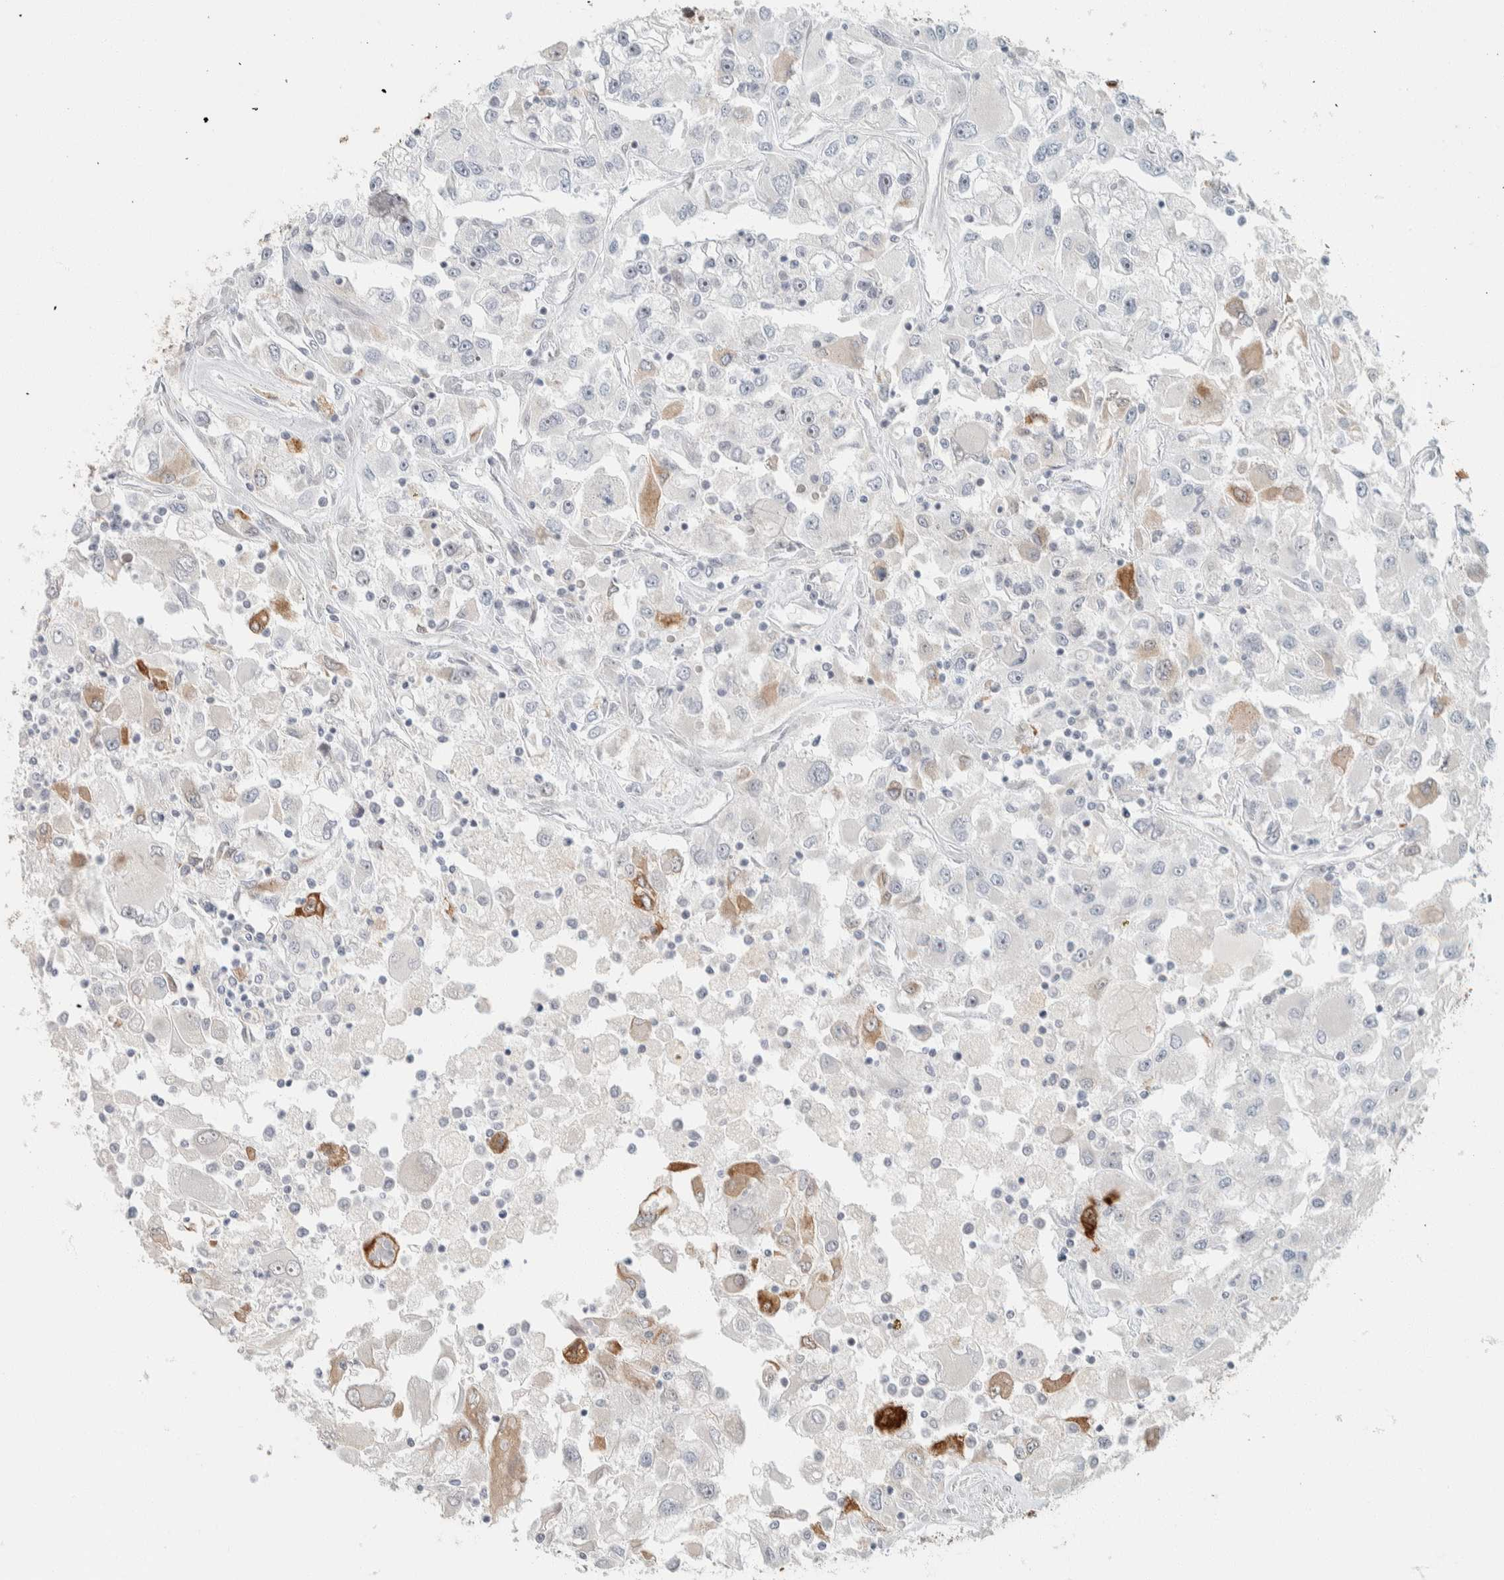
{"staining": {"intensity": "moderate", "quantity": "<25%", "location": "cytoplasmic/membranous"}, "tissue": "renal cancer", "cell_type": "Tumor cells", "image_type": "cancer", "snomed": [{"axis": "morphology", "description": "Adenocarcinoma, NOS"}, {"axis": "topography", "description": "Kidney"}], "caption": "The micrograph exhibits a brown stain indicating the presence of a protein in the cytoplasmic/membranous of tumor cells in renal cancer. Using DAB (brown) and hematoxylin (blue) stains, captured at high magnification using brightfield microscopy.", "gene": "ZBTB2", "patient": {"sex": "female", "age": 52}}